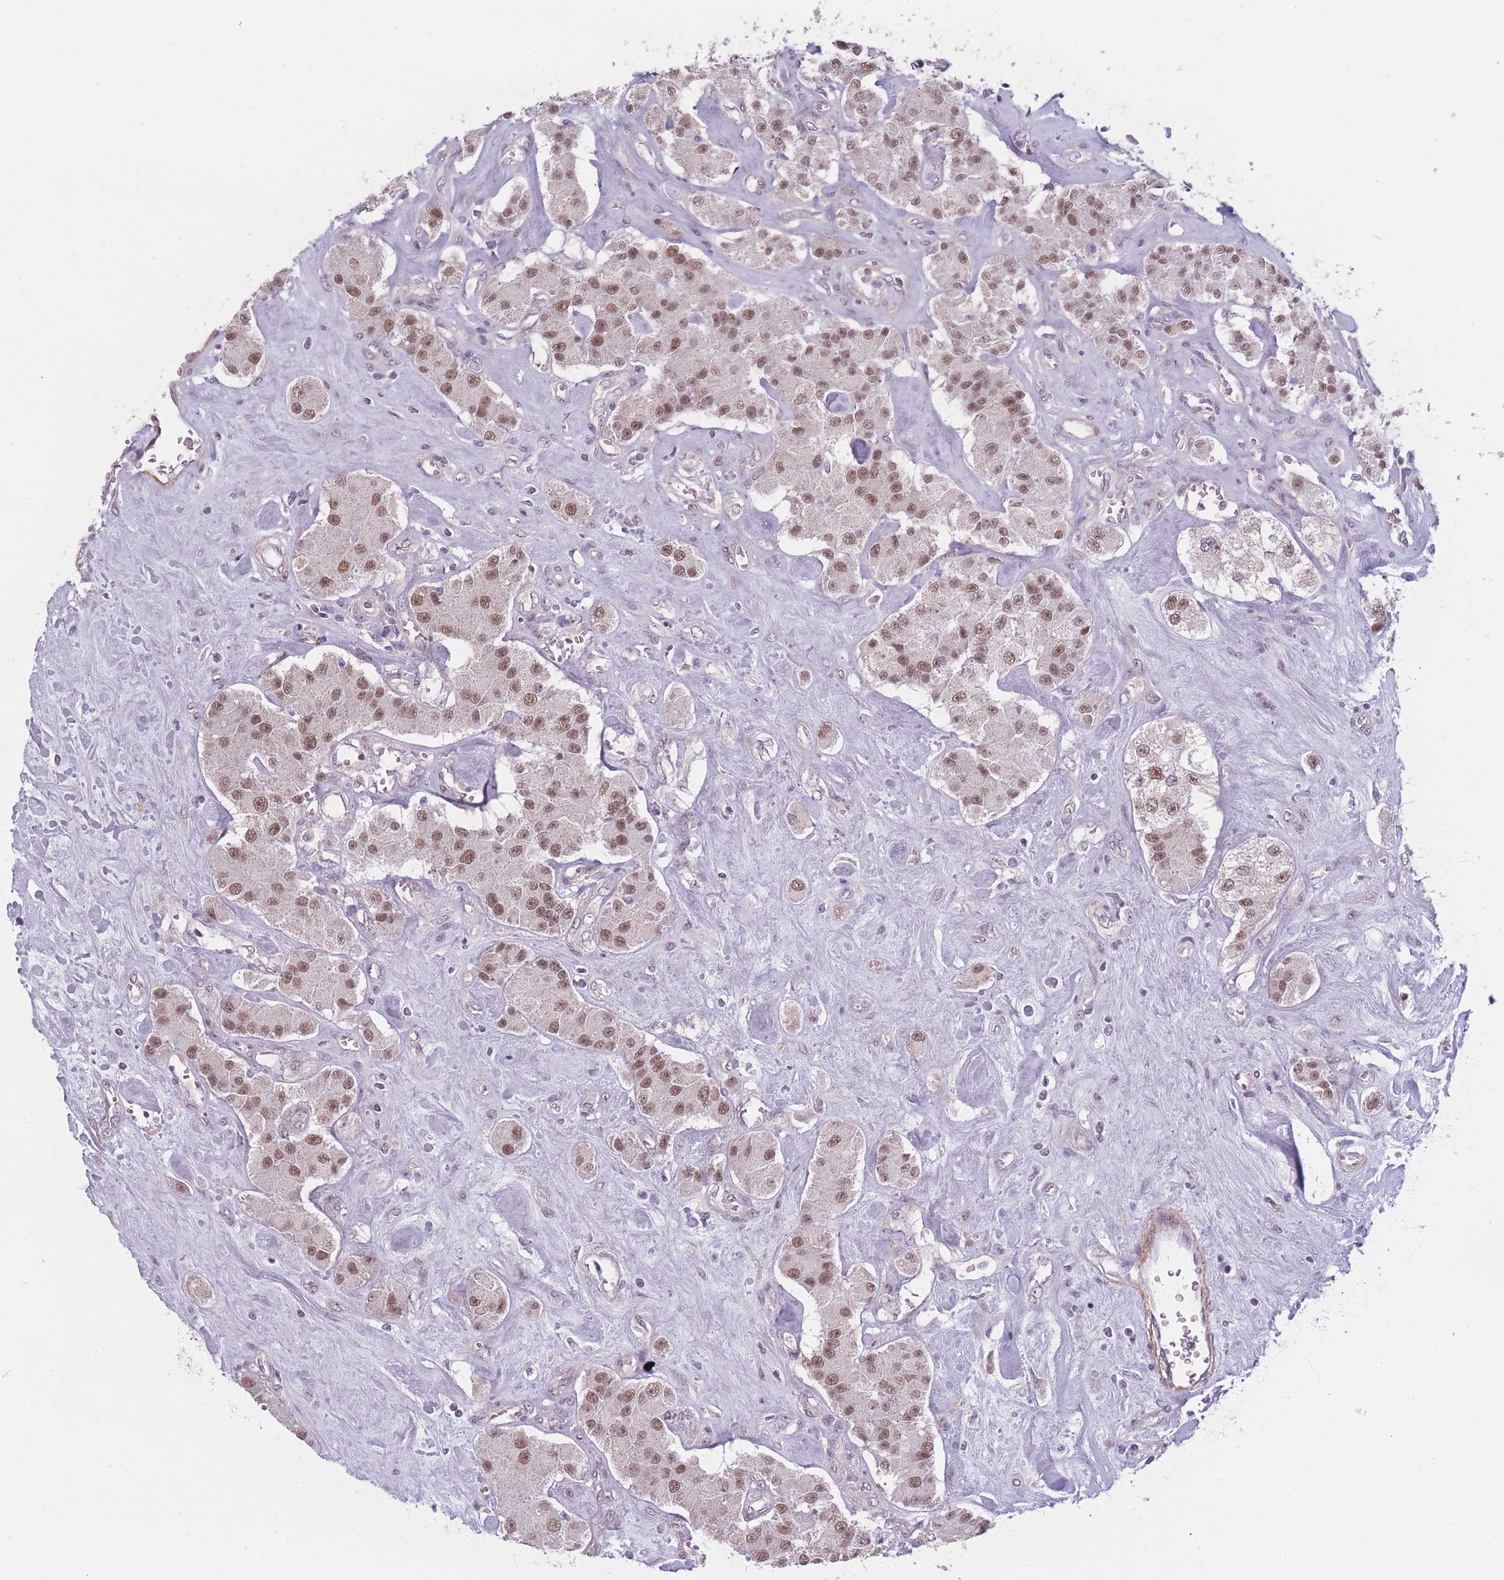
{"staining": {"intensity": "moderate", "quantity": ">75%", "location": "nuclear"}, "tissue": "carcinoid", "cell_type": "Tumor cells", "image_type": "cancer", "snomed": [{"axis": "morphology", "description": "Carcinoid, malignant, NOS"}, {"axis": "topography", "description": "Pancreas"}], "caption": "Moderate nuclear protein positivity is identified in about >75% of tumor cells in carcinoid.", "gene": "SIN3B", "patient": {"sex": "male", "age": 41}}